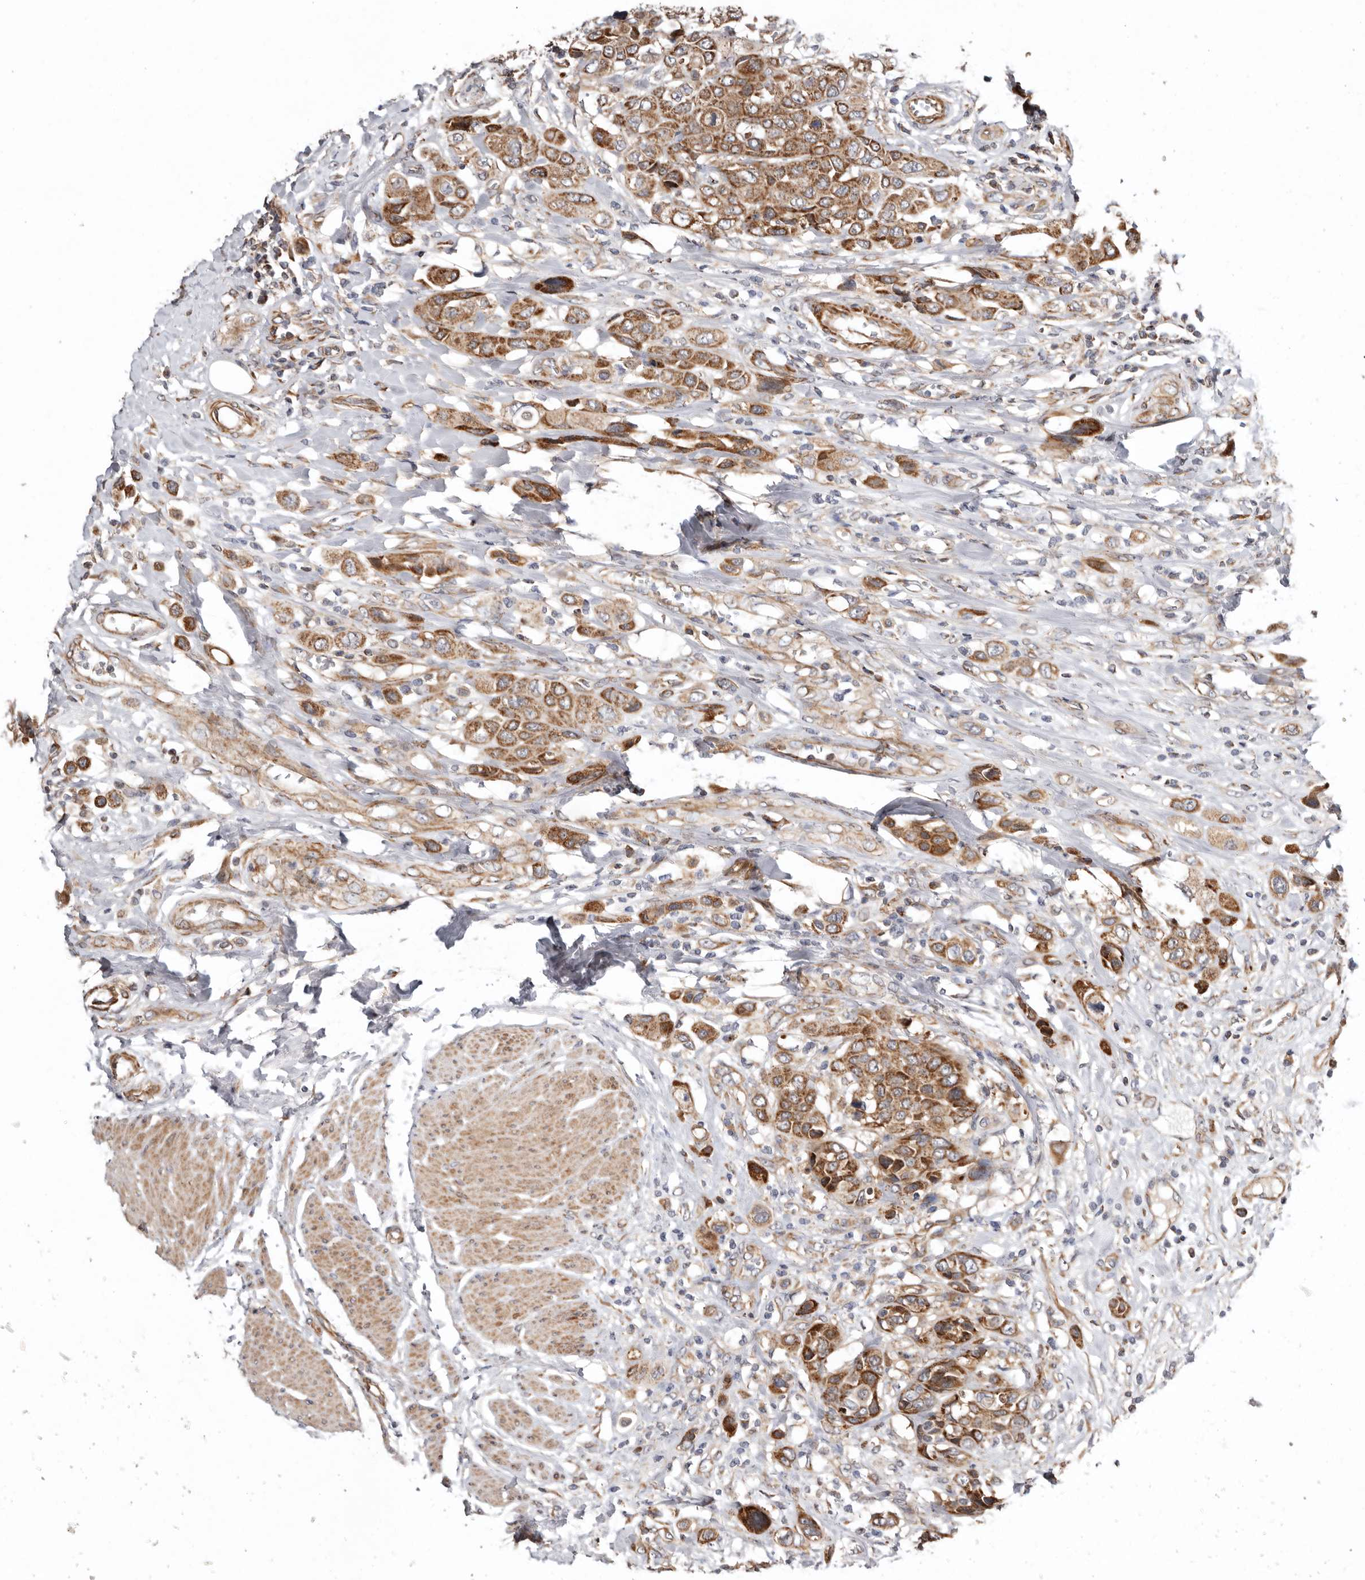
{"staining": {"intensity": "moderate", "quantity": ">75%", "location": "cytoplasmic/membranous"}, "tissue": "urothelial cancer", "cell_type": "Tumor cells", "image_type": "cancer", "snomed": [{"axis": "morphology", "description": "Urothelial carcinoma, High grade"}, {"axis": "topography", "description": "Urinary bladder"}], "caption": "Moderate cytoplasmic/membranous positivity for a protein is present in approximately >75% of tumor cells of urothelial carcinoma (high-grade) using IHC.", "gene": "PROKR1", "patient": {"sex": "male", "age": 50}}